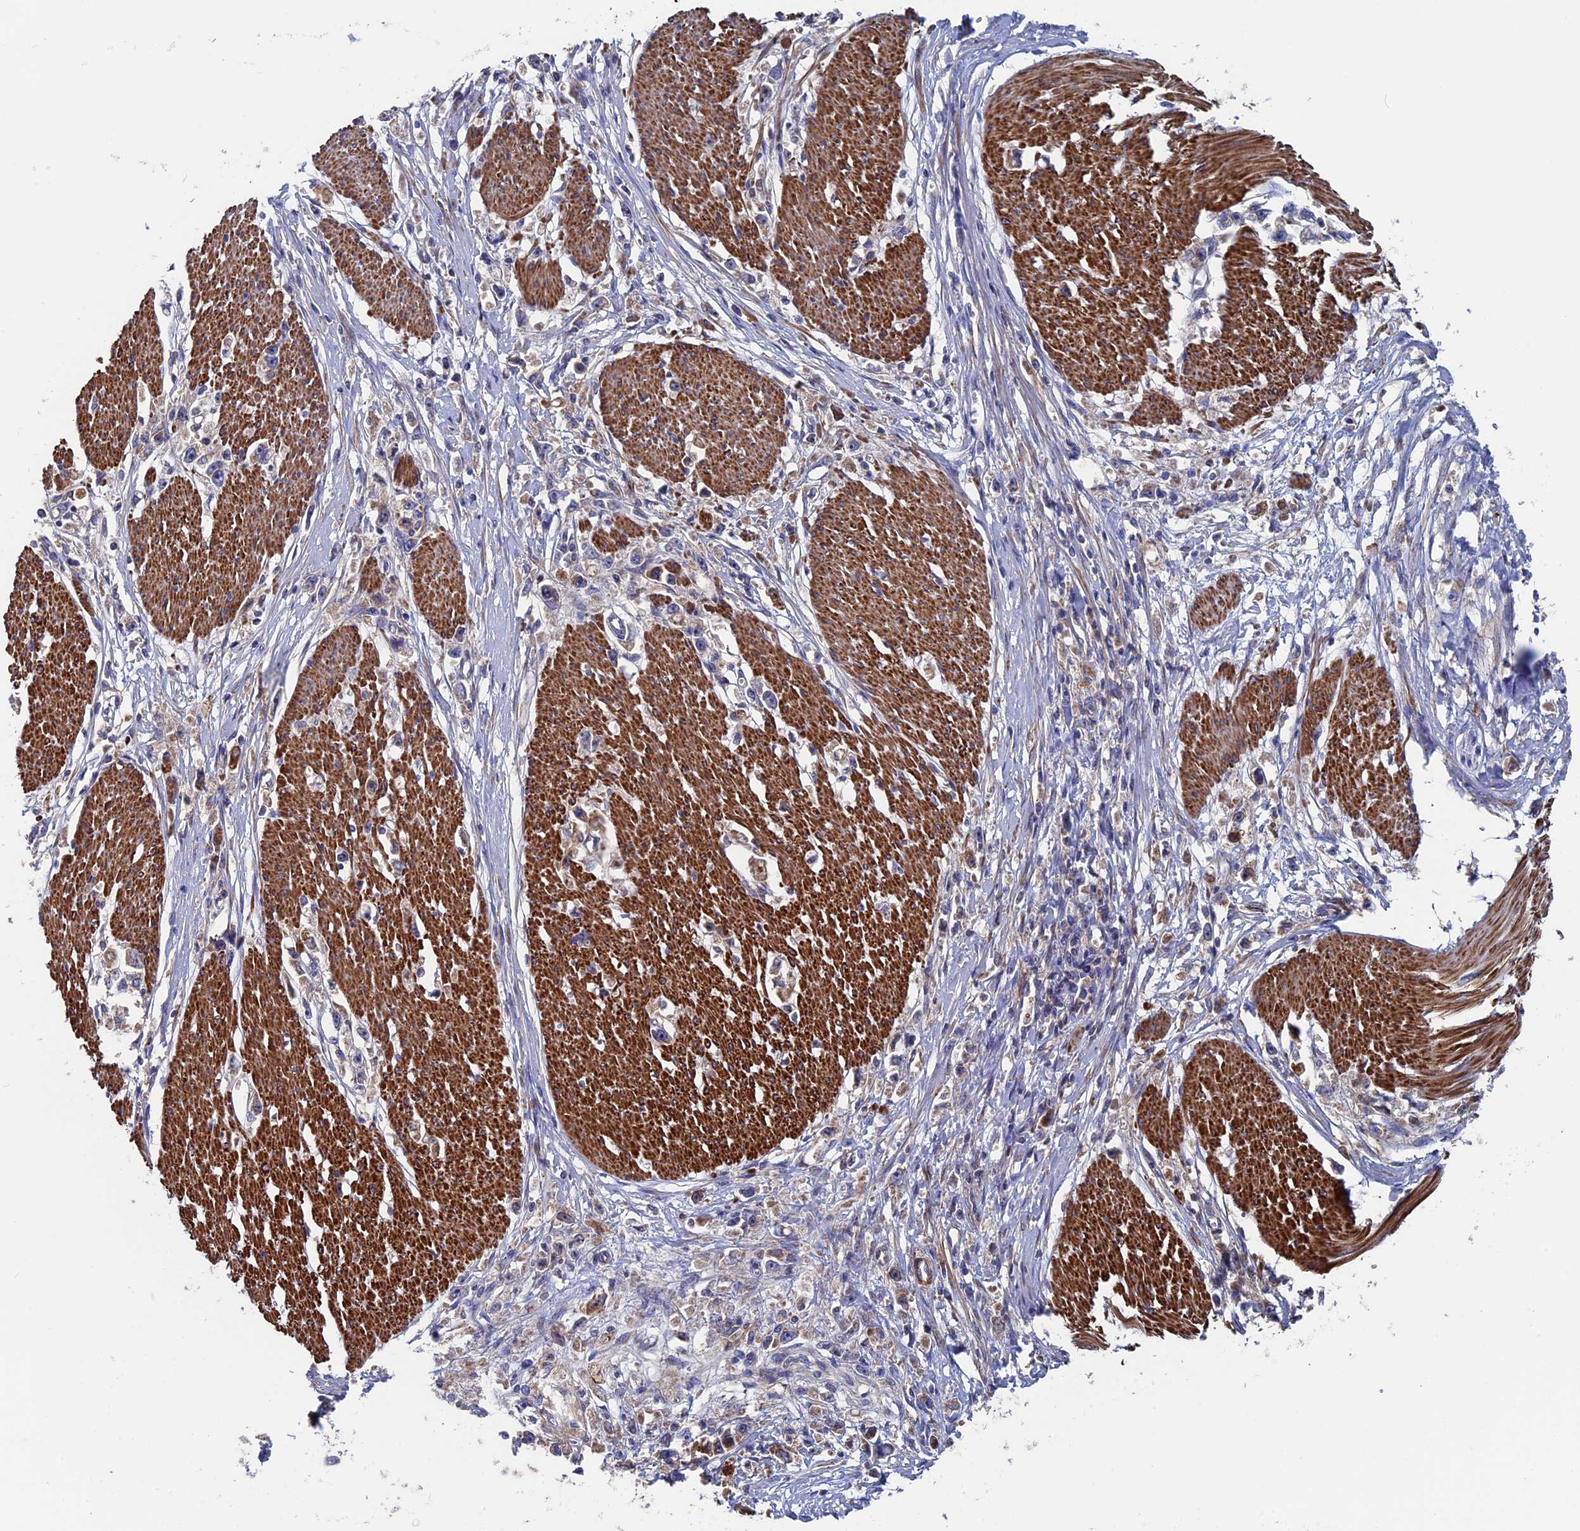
{"staining": {"intensity": "weak", "quantity": "25%-75%", "location": "cytoplasmic/membranous"}, "tissue": "stomach cancer", "cell_type": "Tumor cells", "image_type": "cancer", "snomed": [{"axis": "morphology", "description": "Adenocarcinoma, NOS"}, {"axis": "topography", "description": "Stomach"}], "caption": "Adenocarcinoma (stomach) stained with IHC displays weak cytoplasmic/membranous positivity in about 25%-75% of tumor cells.", "gene": "DNAJC3", "patient": {"sex": "female", "age": 59}}